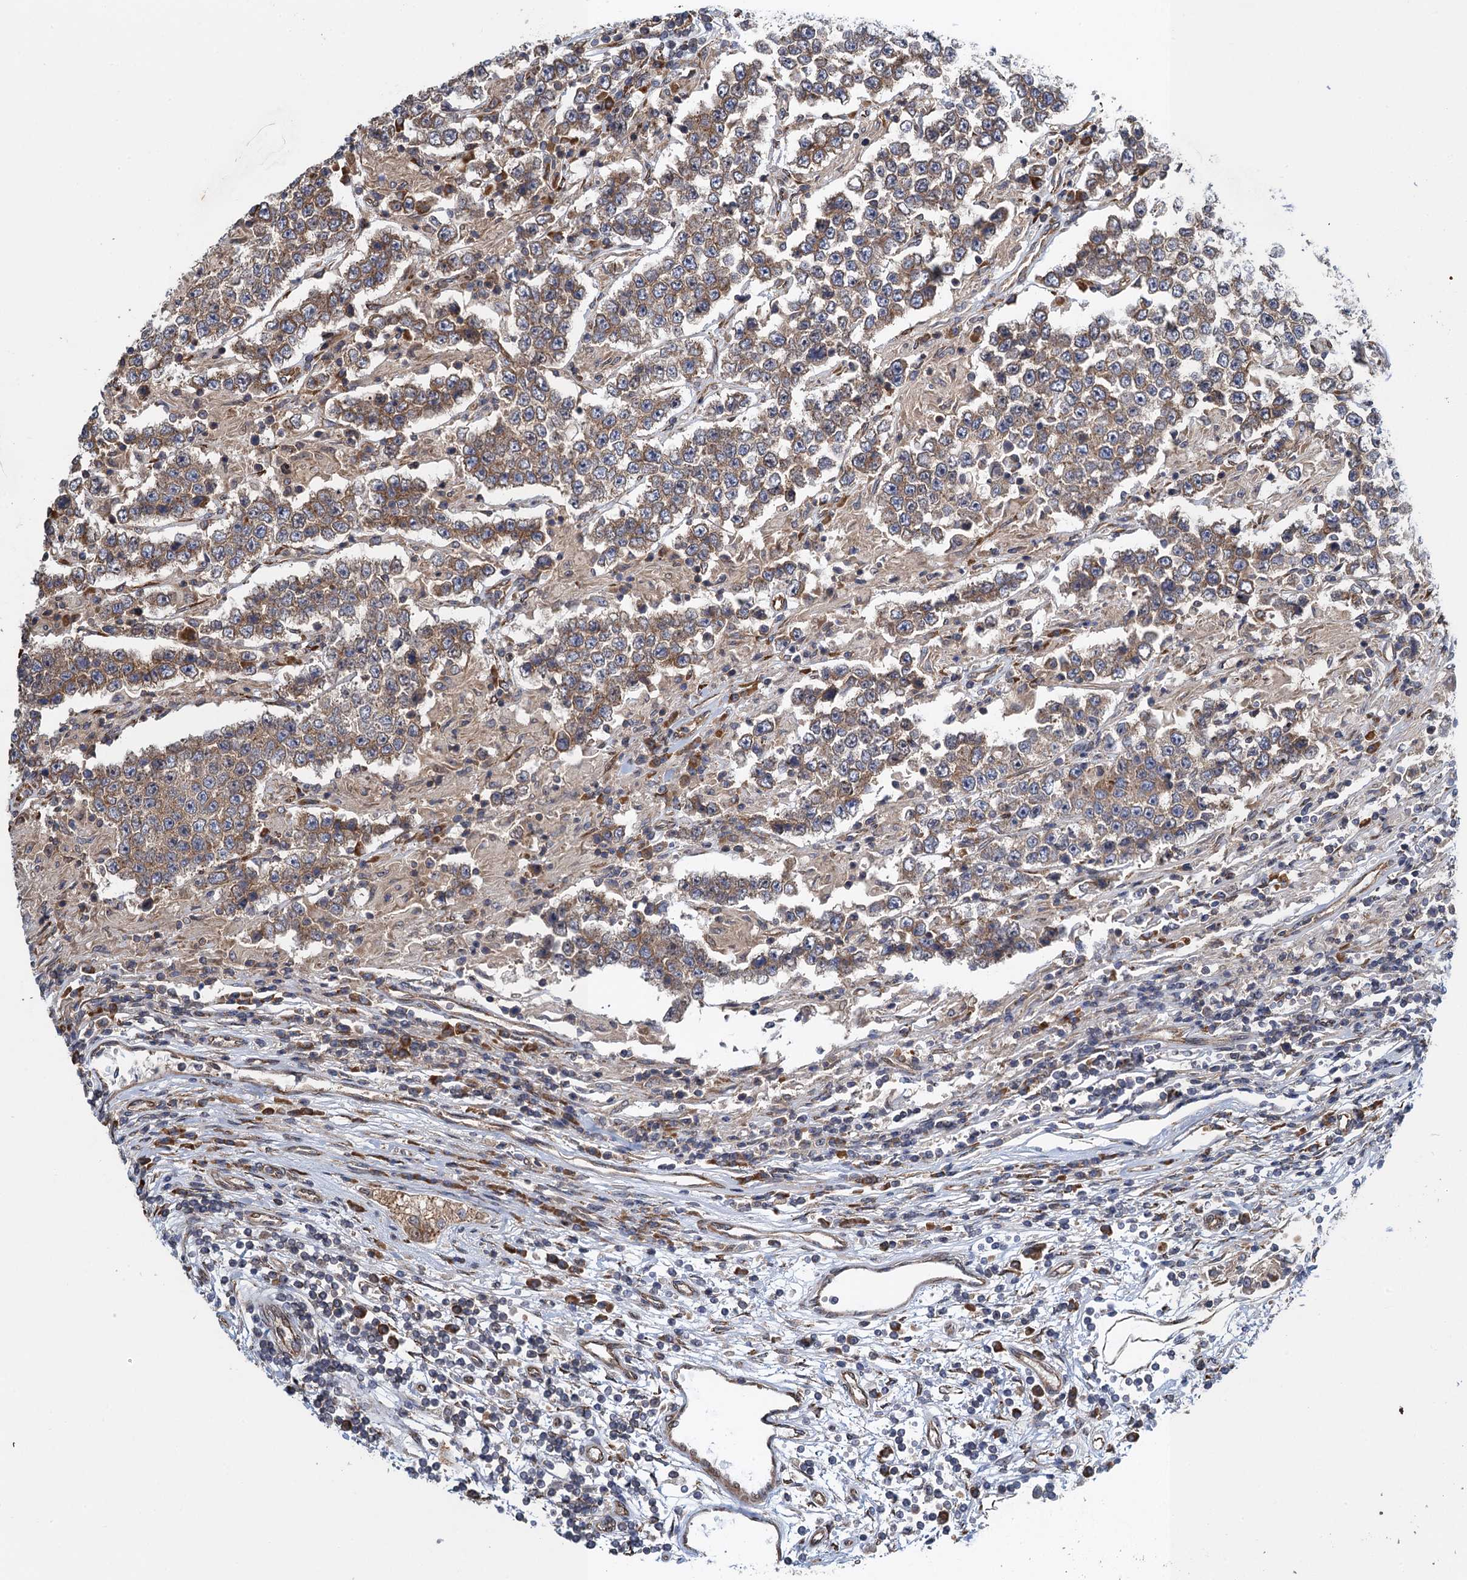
{"staining": {"intensity": "moderate", "quantity": ">75%", "location": "cytoplasmic/membranous"}, "tissue": "testis cancer", "cell_type": "Tumor cells", "image_type": "cancer", "snomed": [{"axis": "morphology", "description": "Normal tissue, NOS"}, {"axis": "morphology", "description": "Urothelial carcinoma, High grade"}, {"axis": "morphology", "description": "Seminoma, NOS"}, {"axis": "morphology", "description": "Carcinoma, Embryonal, NOS"}, {"axis": "topography", "description": "Urinary bladder"}, {"axis": "topography", "description": "Testis"}], "caption": "High-grade urothelial carcinoma (testis) stained for a protein (brown) shows moderate cytoplasmic/membranous positive staining in about >75% of tumor cells.", "gene": "MDM1", "patient": {"sex": "male", "age": 41}}